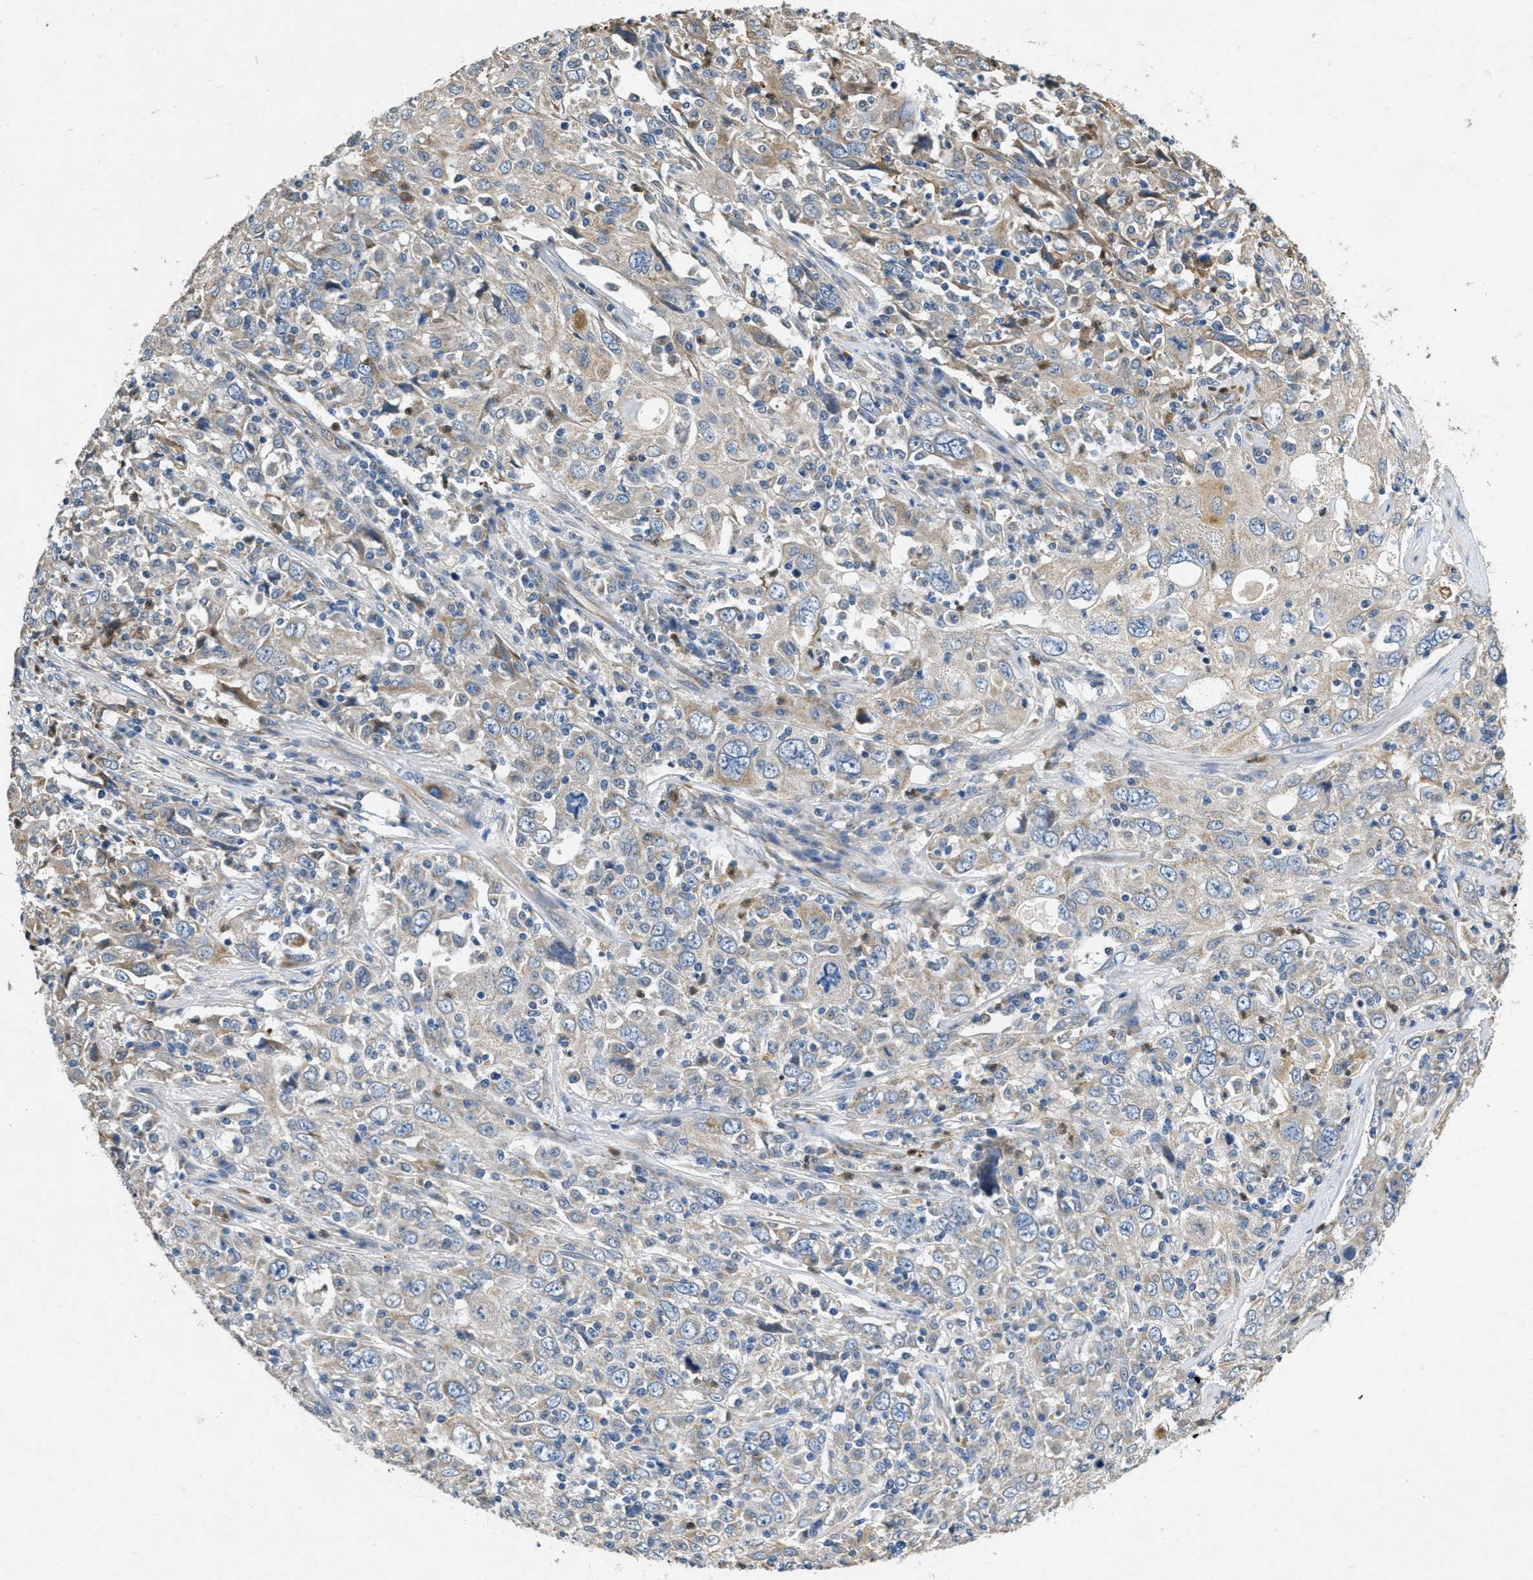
{"staining": {"intensity": "weak", "quantity": "25%-75%", "location": "cytoplasmic/membranous"}, "tissue": "cervical cancer", "cell_type": "Tumor cells", "image_type": "cancer", "snomed": [{"axis": "morphology", "description": "Squamous cell carcinoma, NOS"}, {"axis": "topography", "description": "Cervix"}], "caption": "A brown stain highlights weak cytoplasmic/membranous positivity of a protein in human squamous cell carcinoma (cervical) tumor cells. Nuclei are stained in blue.", "gene": "TOMM70", "patient": {"sex": "female", "age": 46}}